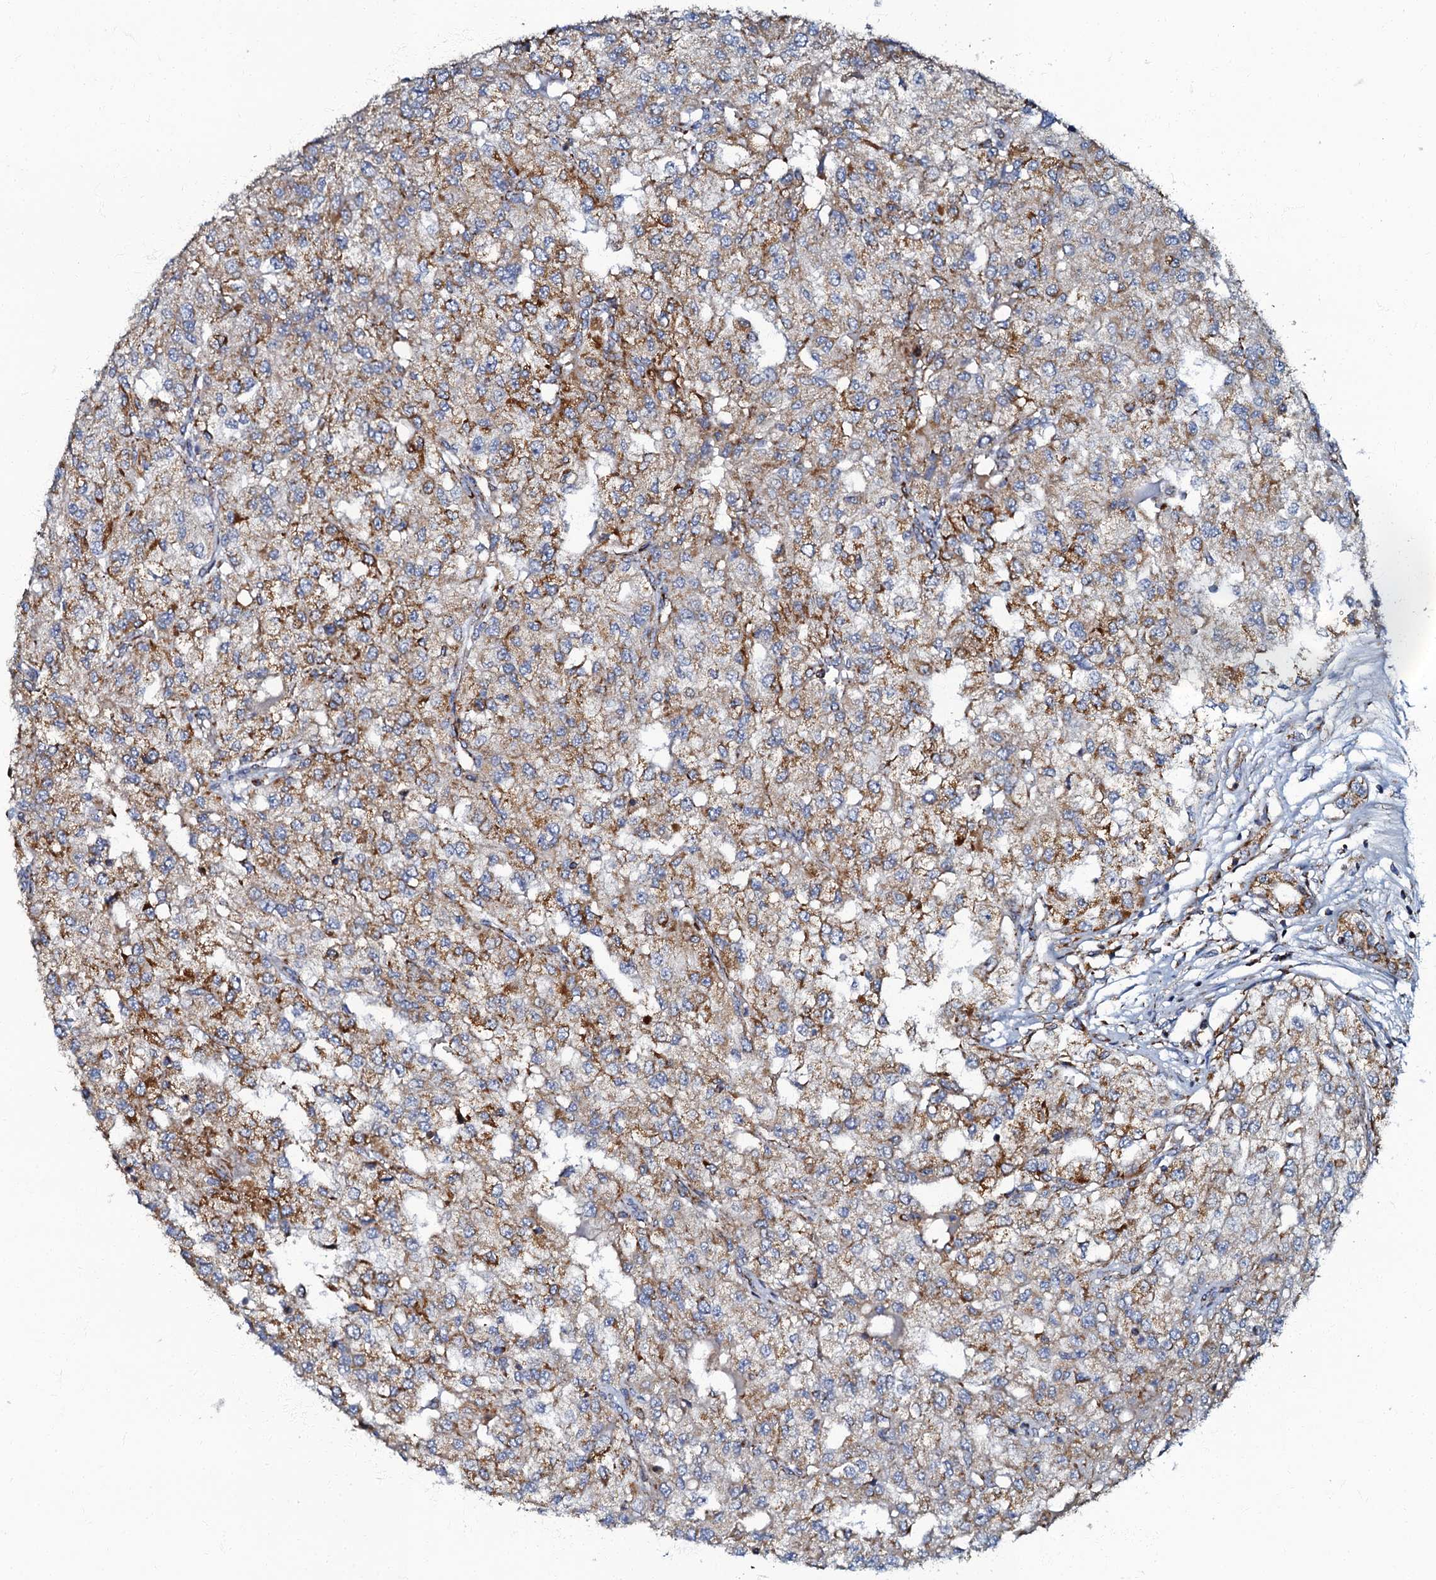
{"staining": {"intensity": "moderate", "quantity": ">75%", "location": "cytoplasmic/membranous"}, "tissue": "renal cancer", "cell_type": "Tumor cells", "image_type": "cancer", "snomed": [{"axis": "morphology", "description": "Adenocarcinoma, NOS"}, {"axis": "topography", "description": "Kidney"}], "caption": "There is medium levels of moderate cytoplasmic/membranous staining in tumor cells of renal adenocarcinoma, as demonstrated by immunohistochemical staining (brown color).", "gene": "NDUFA12", "patient": {"sex": "female", "age": 54}}